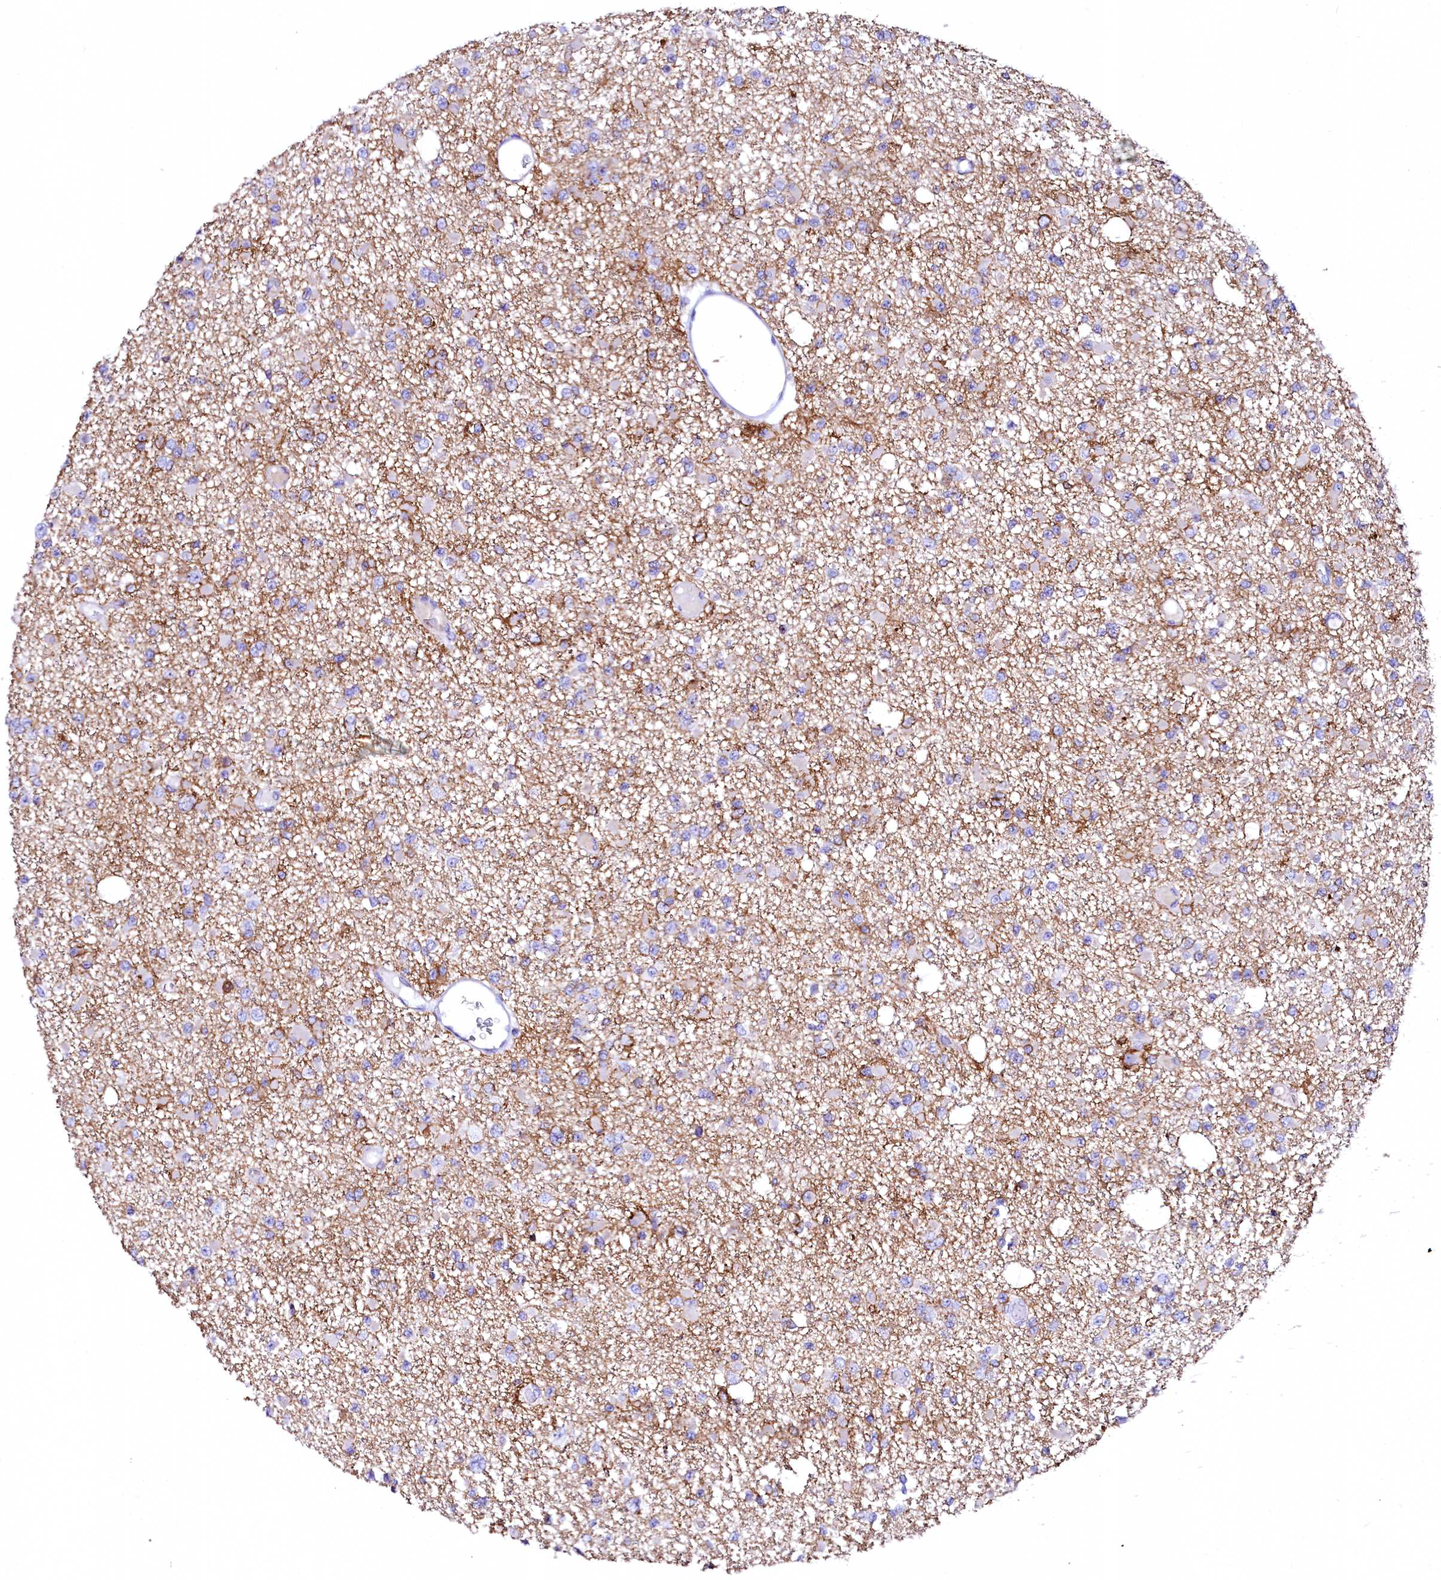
{"staining": {"intensity": "negative", "quantity": "none", "location": "none"}, "tissue": "glioma", "cell_type": "Tumor cells", "image_type": "cancer", "snomed": [{"axis": "morphology", "description": "Glioma, malignant, Low grade"}, {"axis": "topography", "description": "Brain"}], "caption": "Malignant low-grade glioma was stained to show a protein in brown. There is no significant staining in tumor cells.", "gene": "NALF1", "patient": {"sex": "female", "age": 22}}